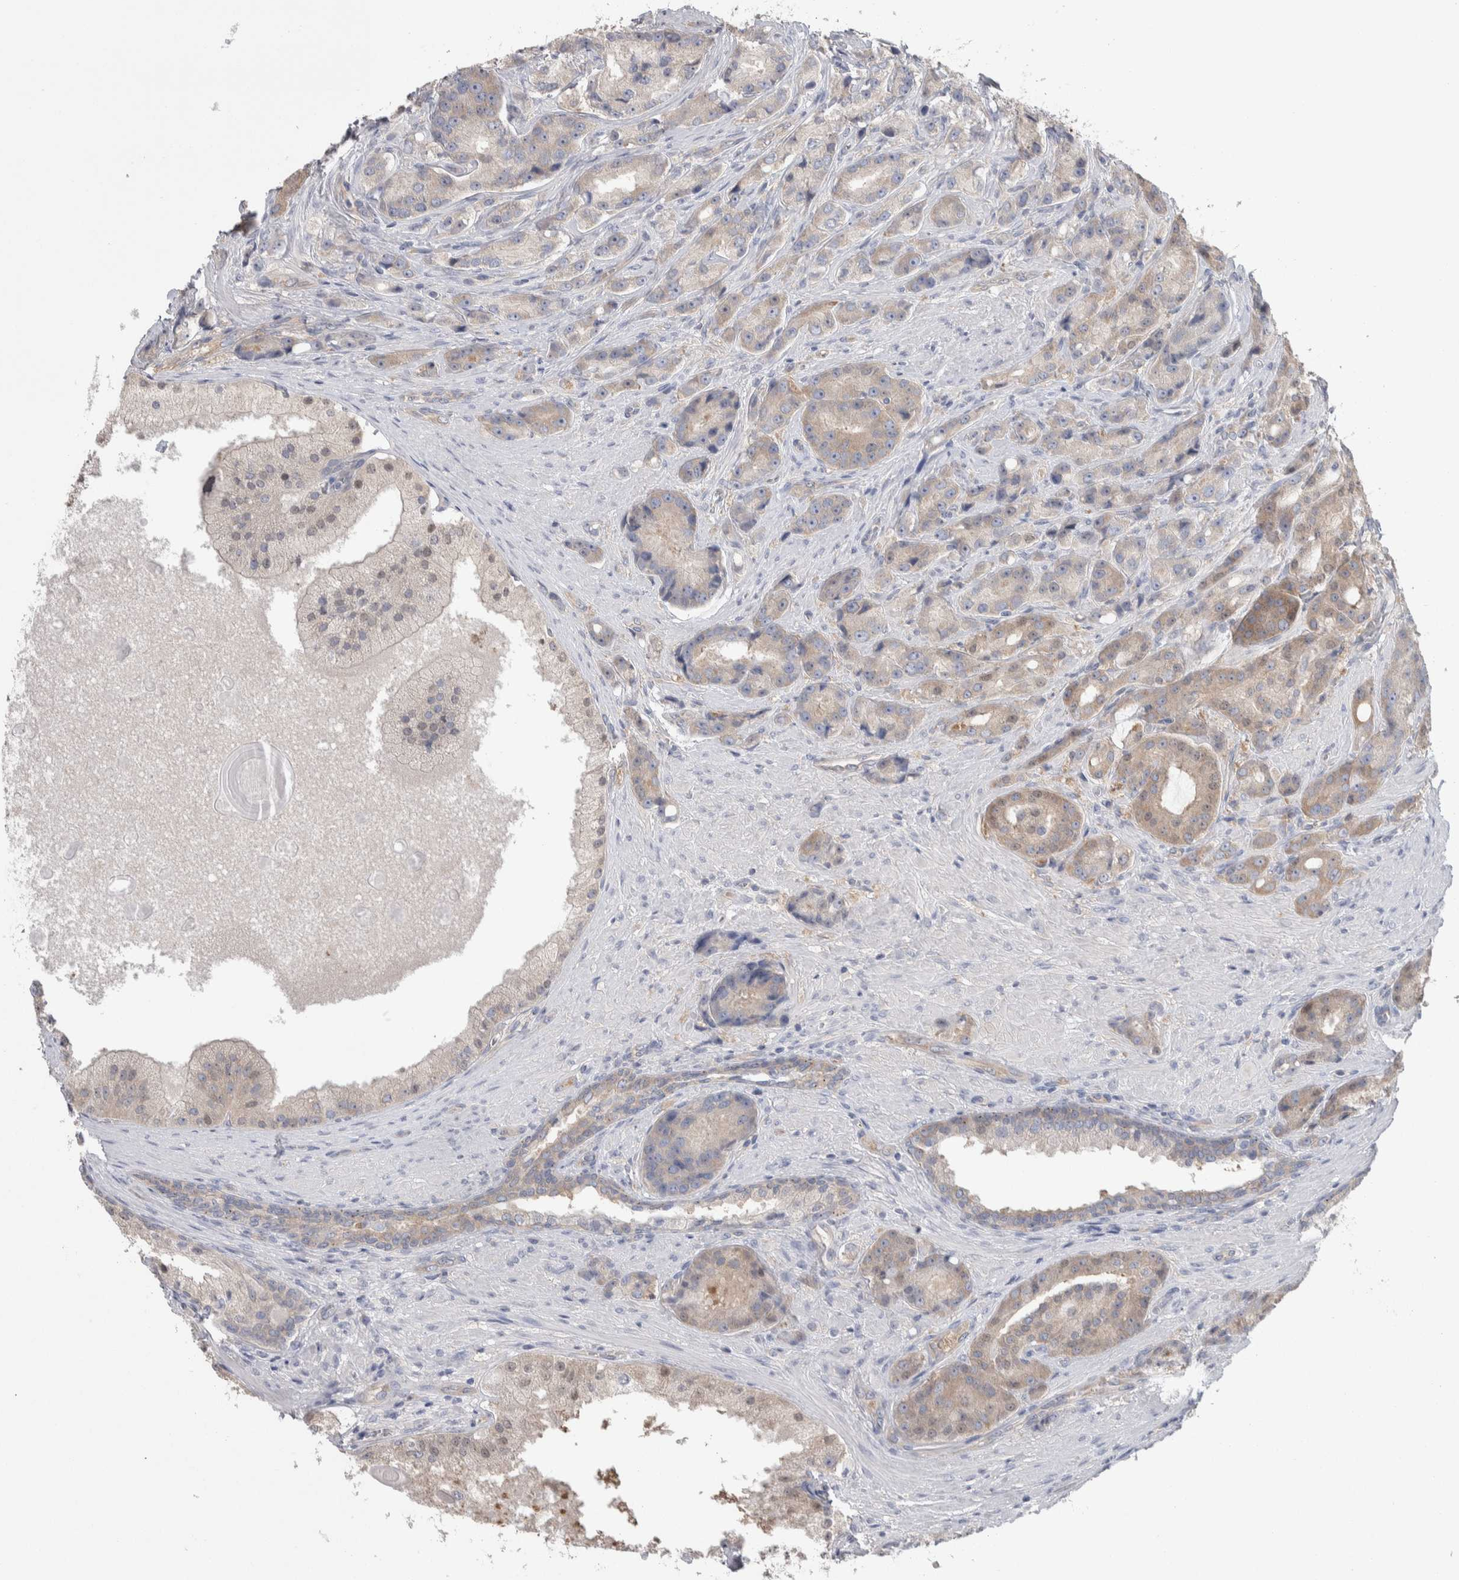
{"staining": {"intensity": "weak", "quantity": "25%-75%", "location": "cytoplasmic/membranous"}, "tissue": "prostate cancer", "cell_type": "Tumor cells", "image_type": "cancer", "snomed": [{"axis": "morphology", "description": "Adenocarcinoma, High grade"}, {"axis": "topography", "description": "Prostate"}], "caption": "This histopathology image displays prostate adenocarcinoma (high-grade) stained with immunohistochemistry (IHC) to label a protein in brown. The cytoplasmic/membranous of tumor cells show weak positivity for the protein. Nuclei are counter-stained blue.", "gene": "GPHN", "patient": {"sex": "male", "age": 60}}